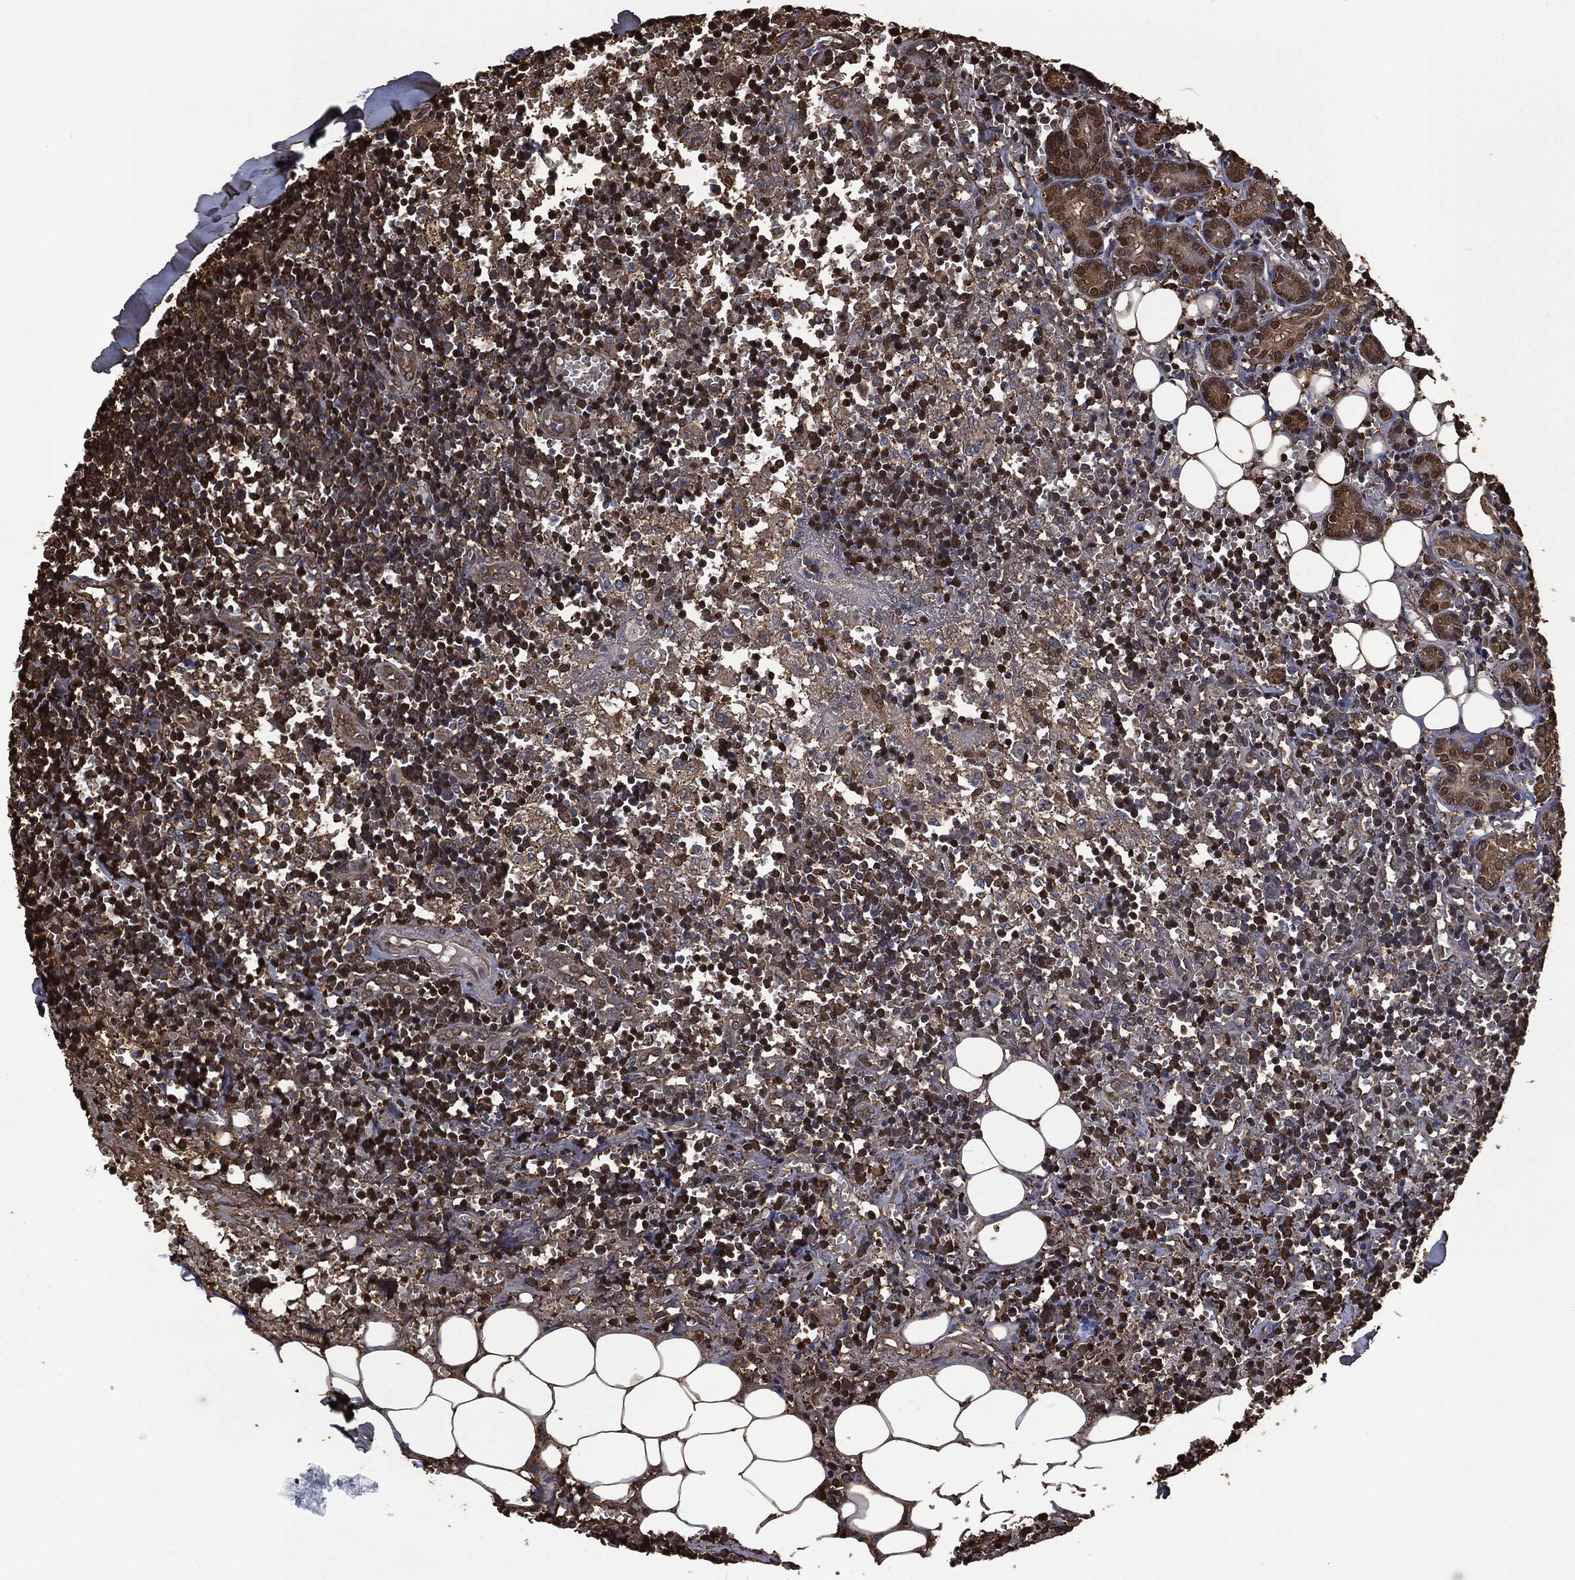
{"staining": {"intensity": "strong", "quantity": ">75%", "location": "cytoplasmic/membranous"}, "tissue": "lymph node", "cell_type": "Non-germinal center cells", "image_type": "normal", "snomed": [{"axis": "morphology", "description": "Normal tissue, NOS"}, {"axis": "topography", "description": "Lymph node"}, {"axis": "topography", "description": "Salivary gland"}], "caption": "Non-germinal center cells exhibit strong cytoplasmic/membranous staining in about >75% of cells in normal lymph node.", "gene": "PRDX4", "patient": {"sex": "male", "age": 78}}